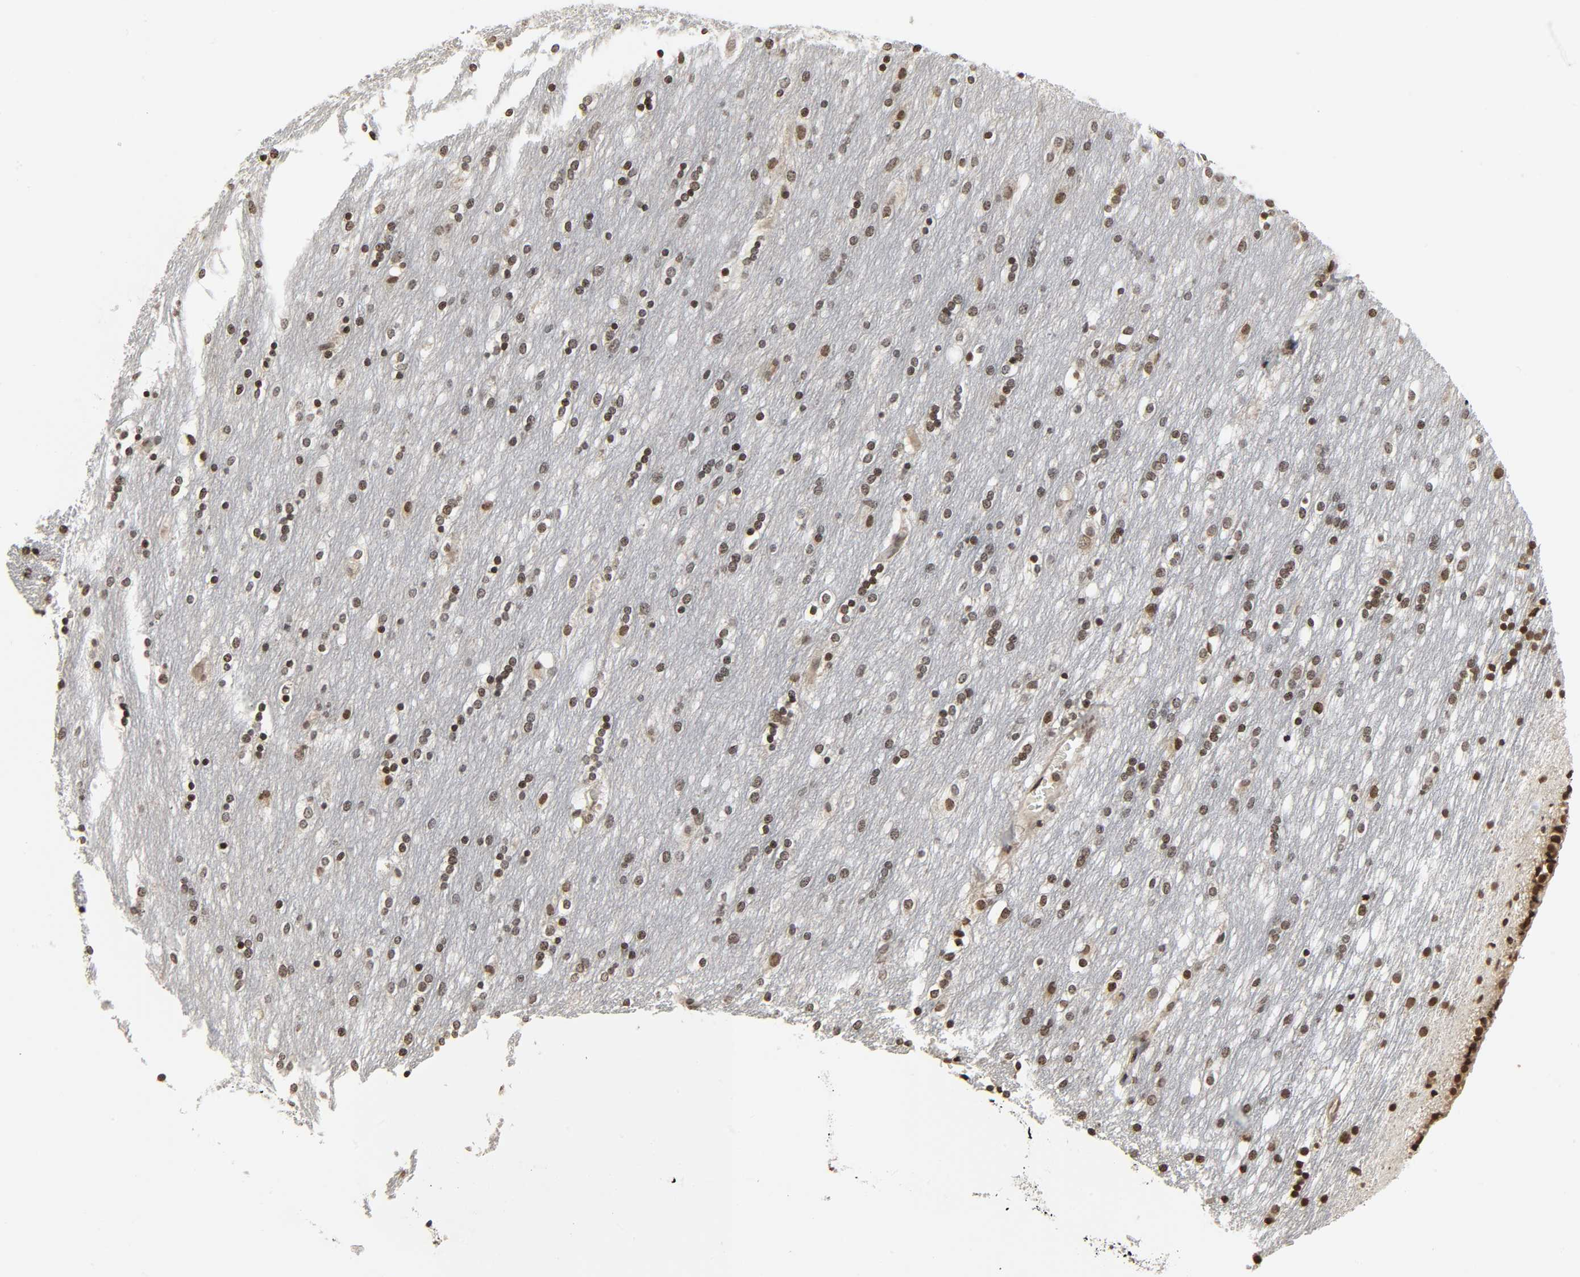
{"staining": {"intensity": "moderate", "quantity": "25%-75%", "location": "nuclear"}, "tissue": "caudate", "cell_type": "Glial cells", "image_type": "normal", "snomed": [{"axis": "morphology", "description": "Normal tissue, NOS"}, {"axis": "topography", "description": "Lateral ventricle wall"}], "caption": "Immunohistochemical staining of unremarkable caudate shows medium levels of moderate nuclear positivity in approximately 25%-75% of glial cells.", "gene": "XRCC1", "patient": {"sex": "female", "age": 54}}